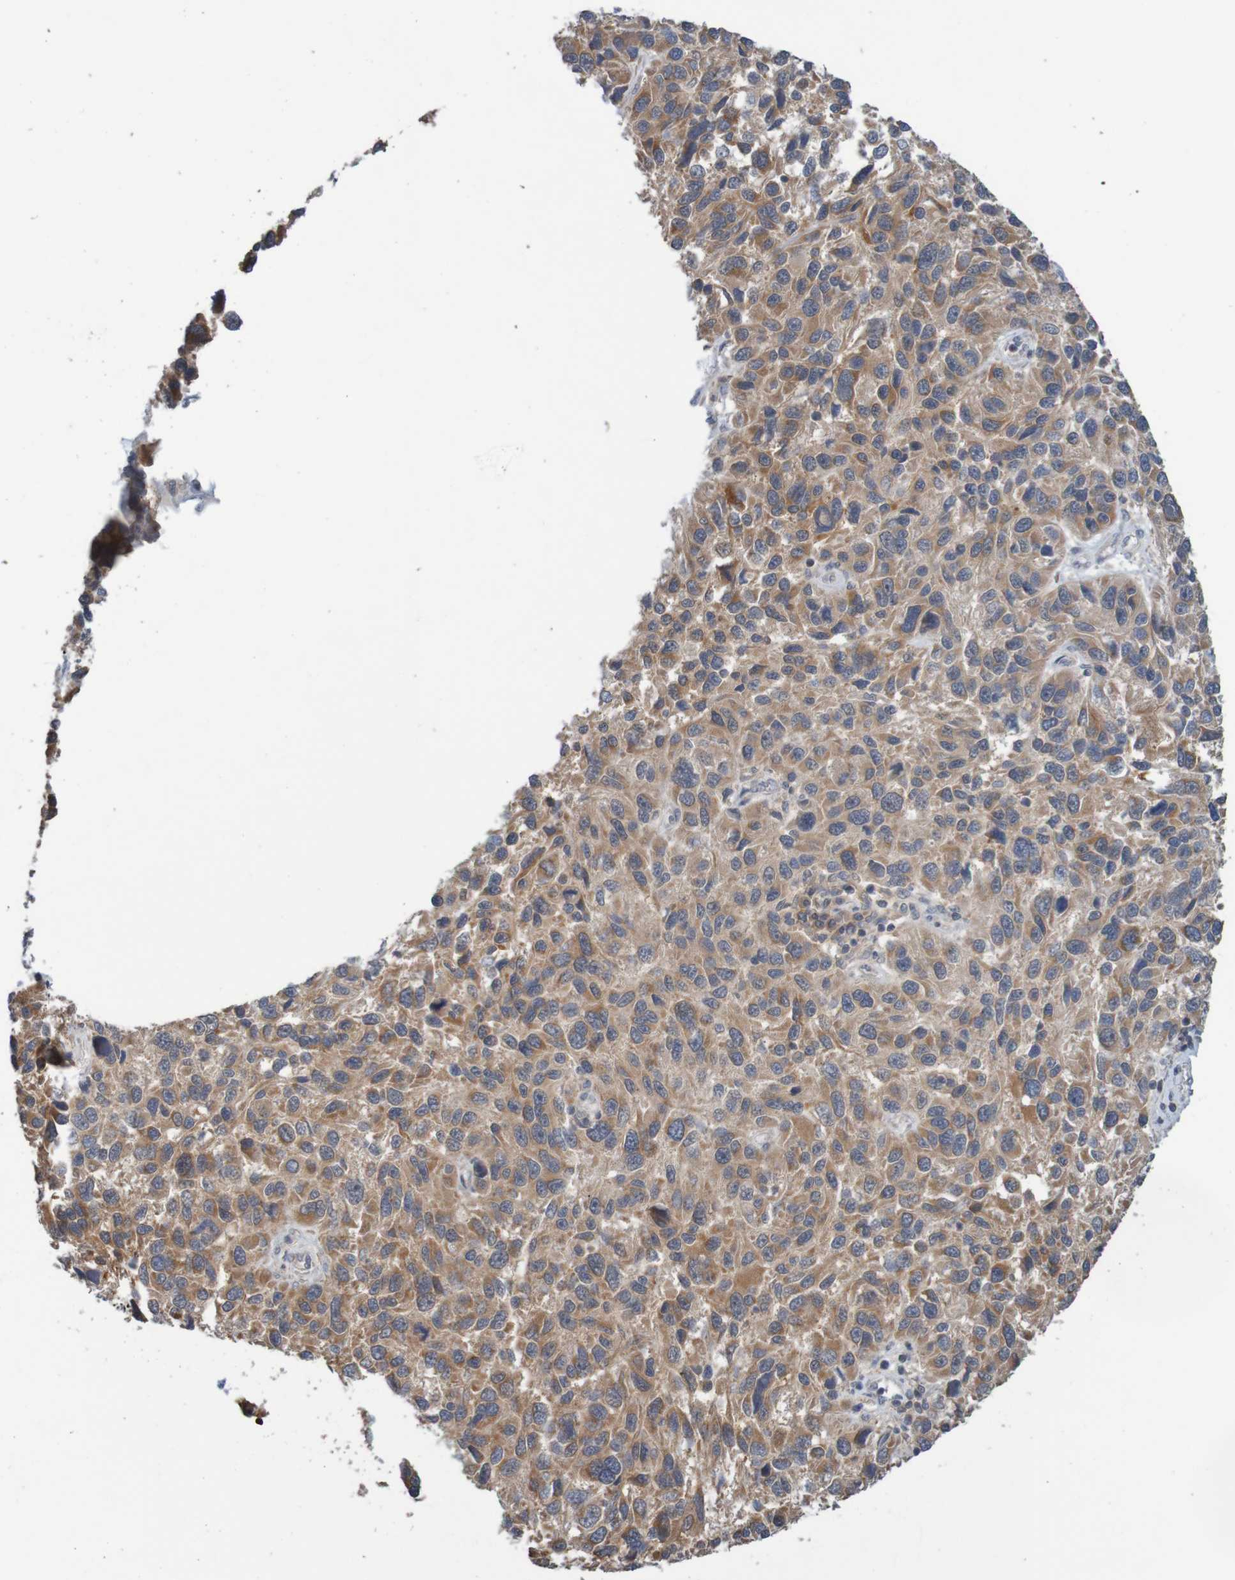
{"staining": {"intensity": "moderate", "quantity": ">75%", "location": "cytoplasmic/membranous"}, "tissue": "melanoma", "cell_type": "Tumor cells", "image_type": "cancer", "snomed": [{"axis": "morphology", "description": "Malignant melanoma, NOS"}, {"axis": "topography", "description": "Skin"}], "caption": "Tumor cells exhibit medium levels of moderate cytoplasmic/membranous staining in about >75% of cells in malignant melanoma.", "gene": "ANKK1", "patient": {"sex": "male", "age": 53}}